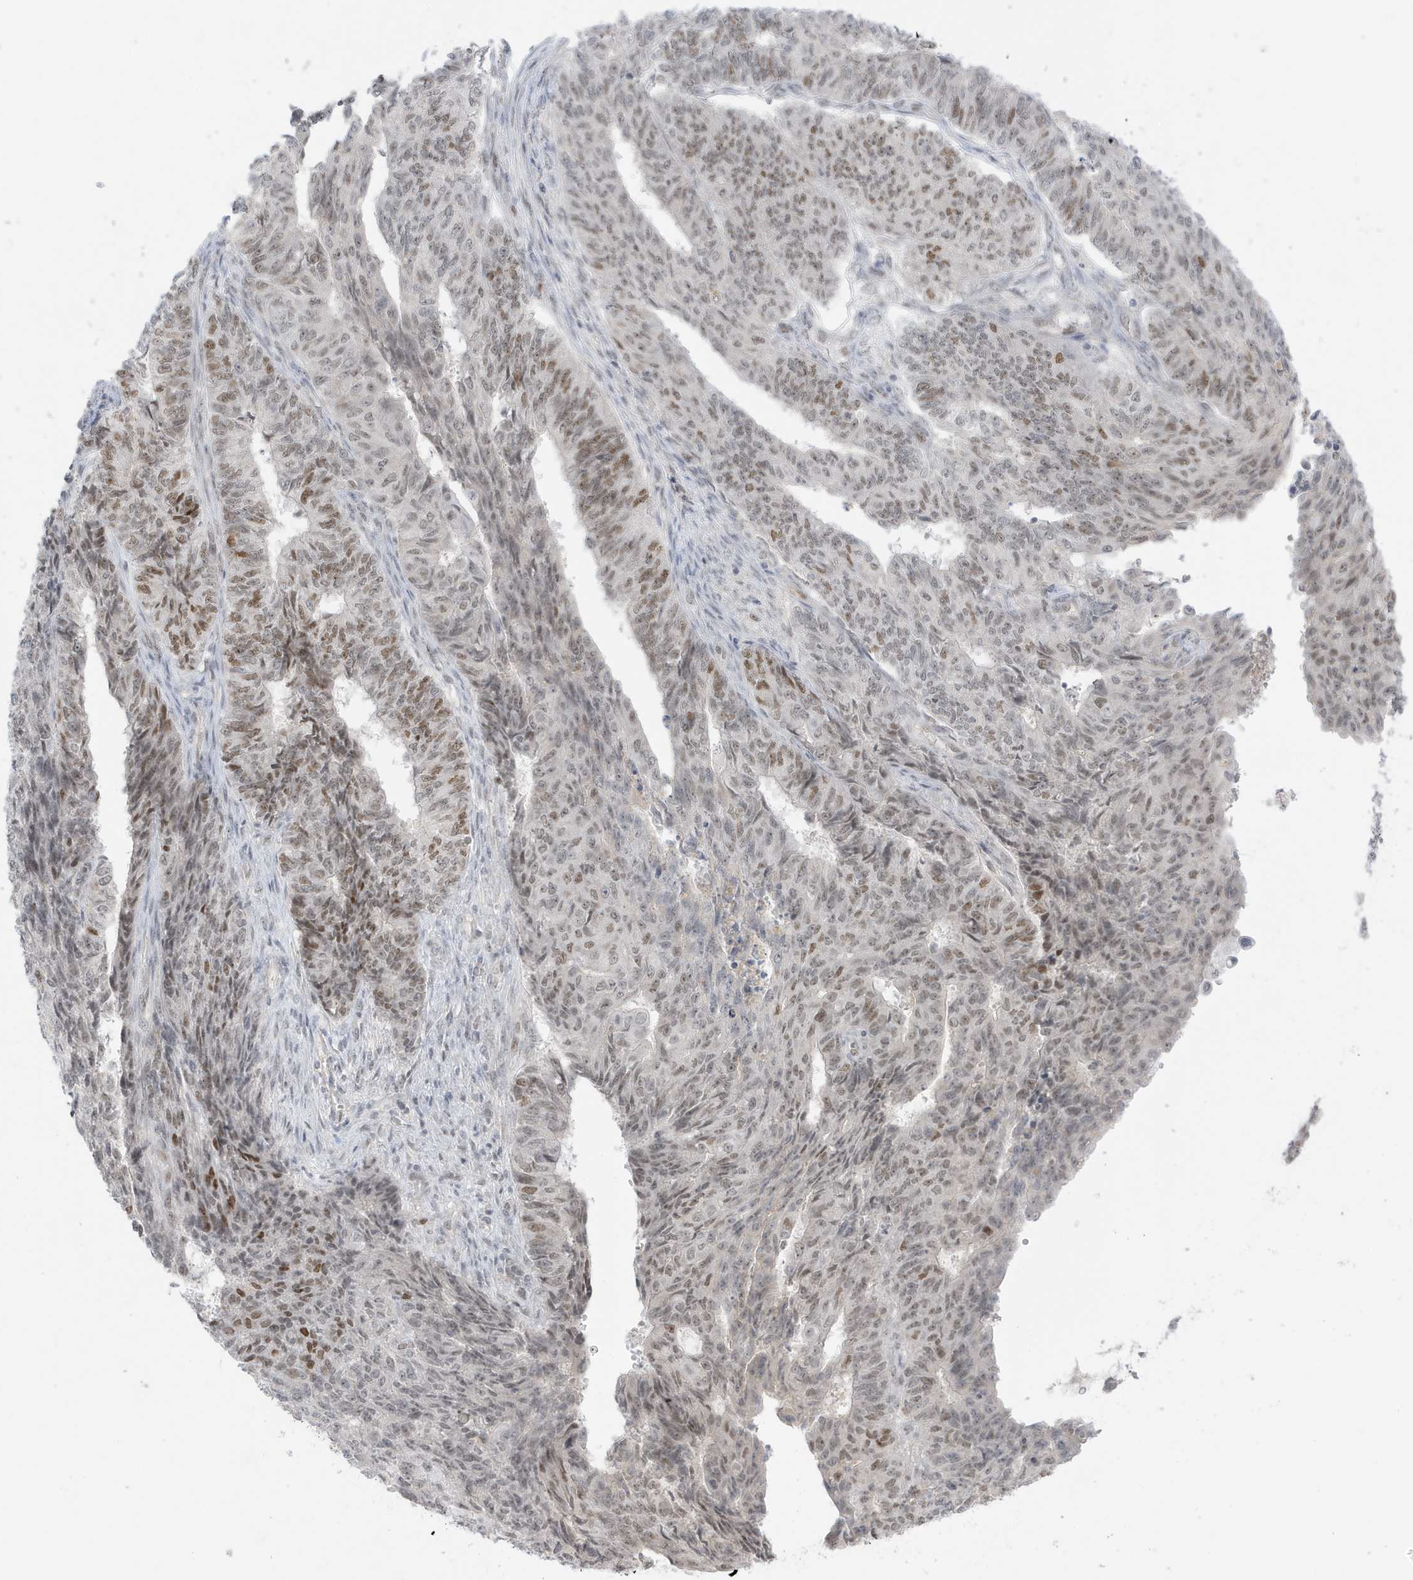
{"staining": {"intensity": "moderate", "quantity": "25%-75%", "location": "nuclear"}, "tissue": "endometrial cancer", "cell_type": "Tumor cells", "image_type": "cancer", "snomed": [{"axis": "morphology", "description": "Adenocarcinoma, NOS"}, {"axis": "topography", "description": "Endometrium"}], "caption": "Immunohistochemical staining of human endometrial adenocarcinoma displays medium levels of moderate nuclear protein expression in approximately 25%-75% of tumor cells.", "gene": "MSL3", "patient": {"sex": "female", "age": 32}}